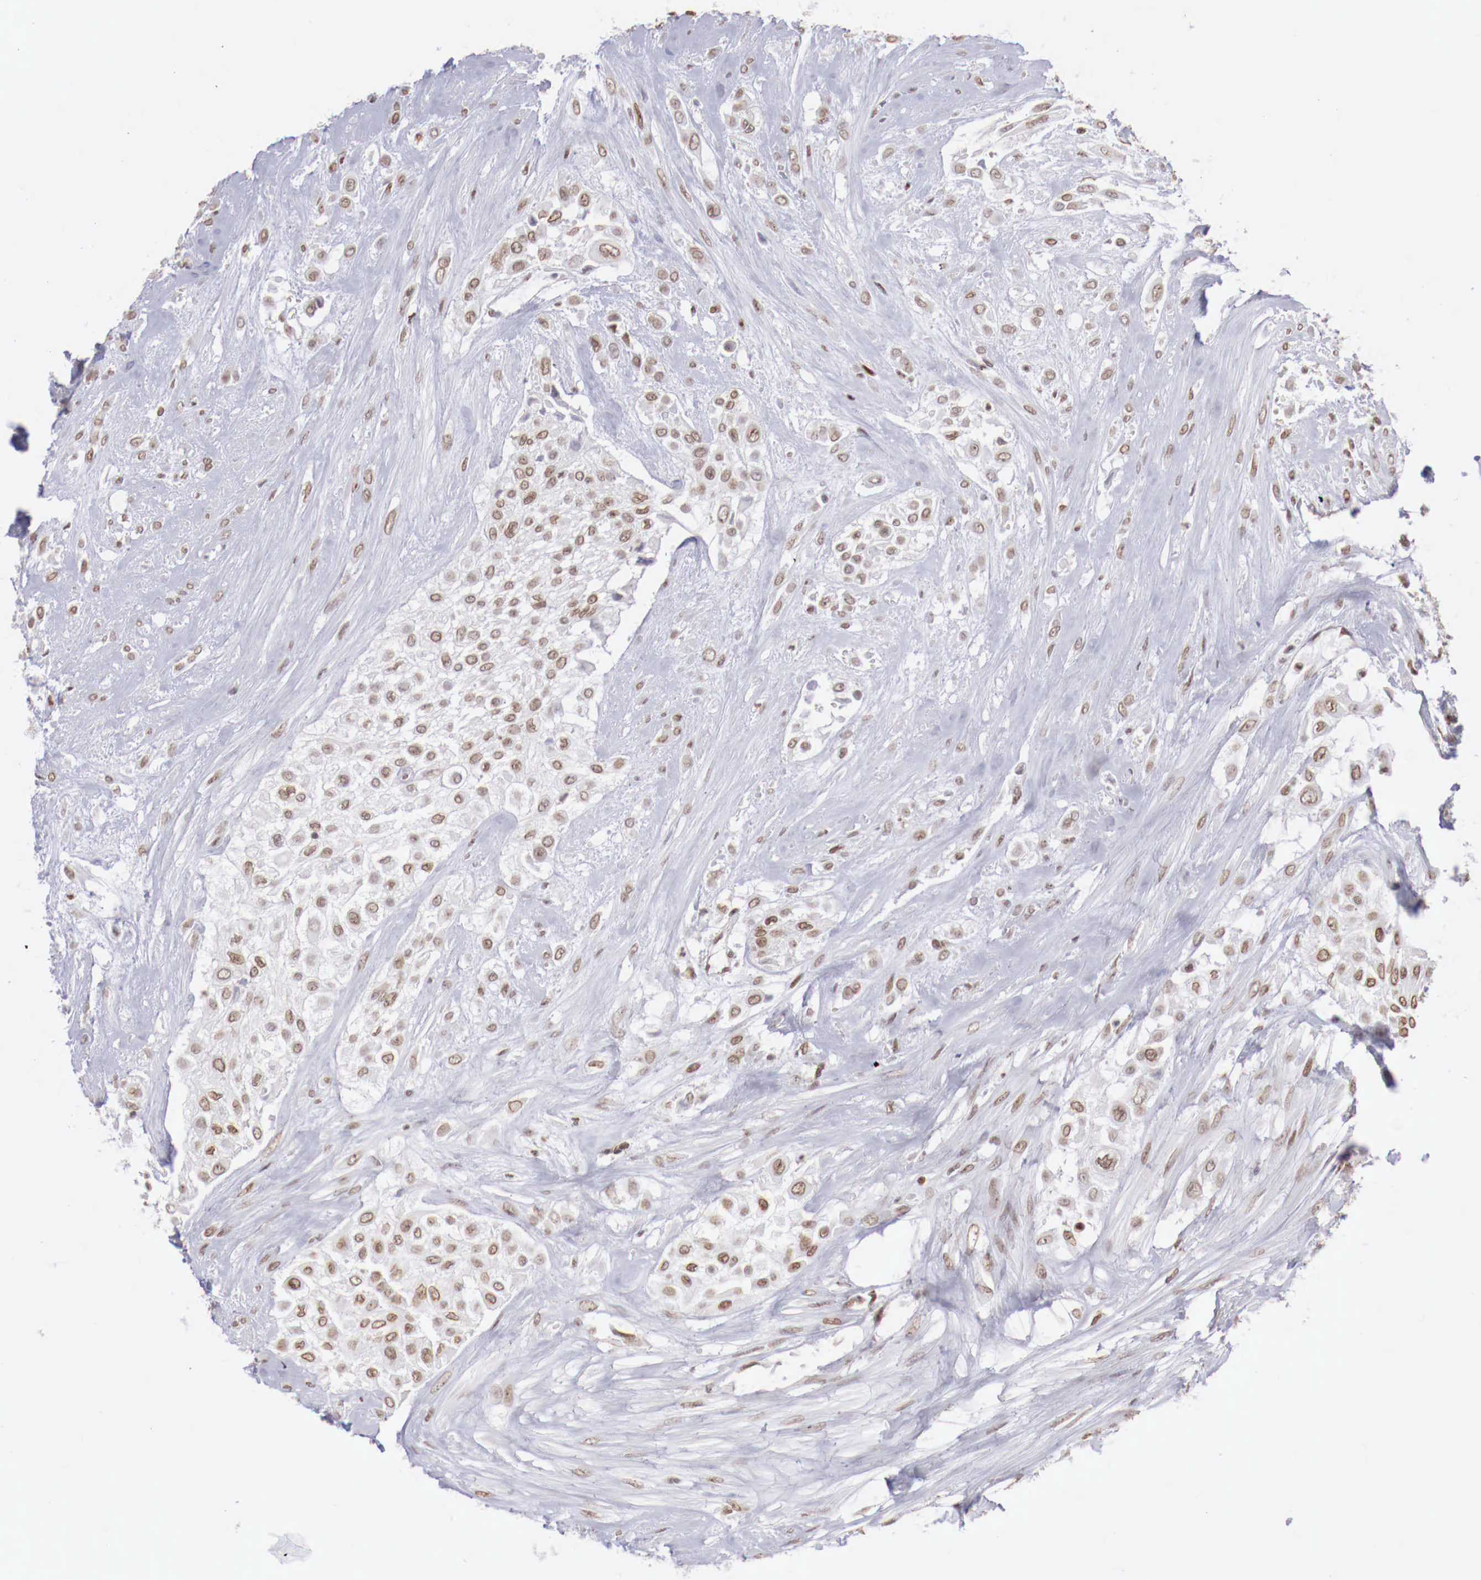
{"staining": {"intensity": "weak", "quantity": ">75%", "location": "nuclear"}, "tissue": "urothelial cancer", "cell_type": "Tumor cells", "image_type": "cancer", "snomed": [{"axis": "morphology", "description": "Urothelial carcinoma, High grade"}, {"axis": "topography", "description": "Urinary bladder"}], "caption": "The photomicrograph shows staining of high-grade urothelial carcinoma, revealing weak nuclear protein positivity (brown color) within tumor cells.", "gene": "MAX", "patient": {"sex": "male", "age": 57}}